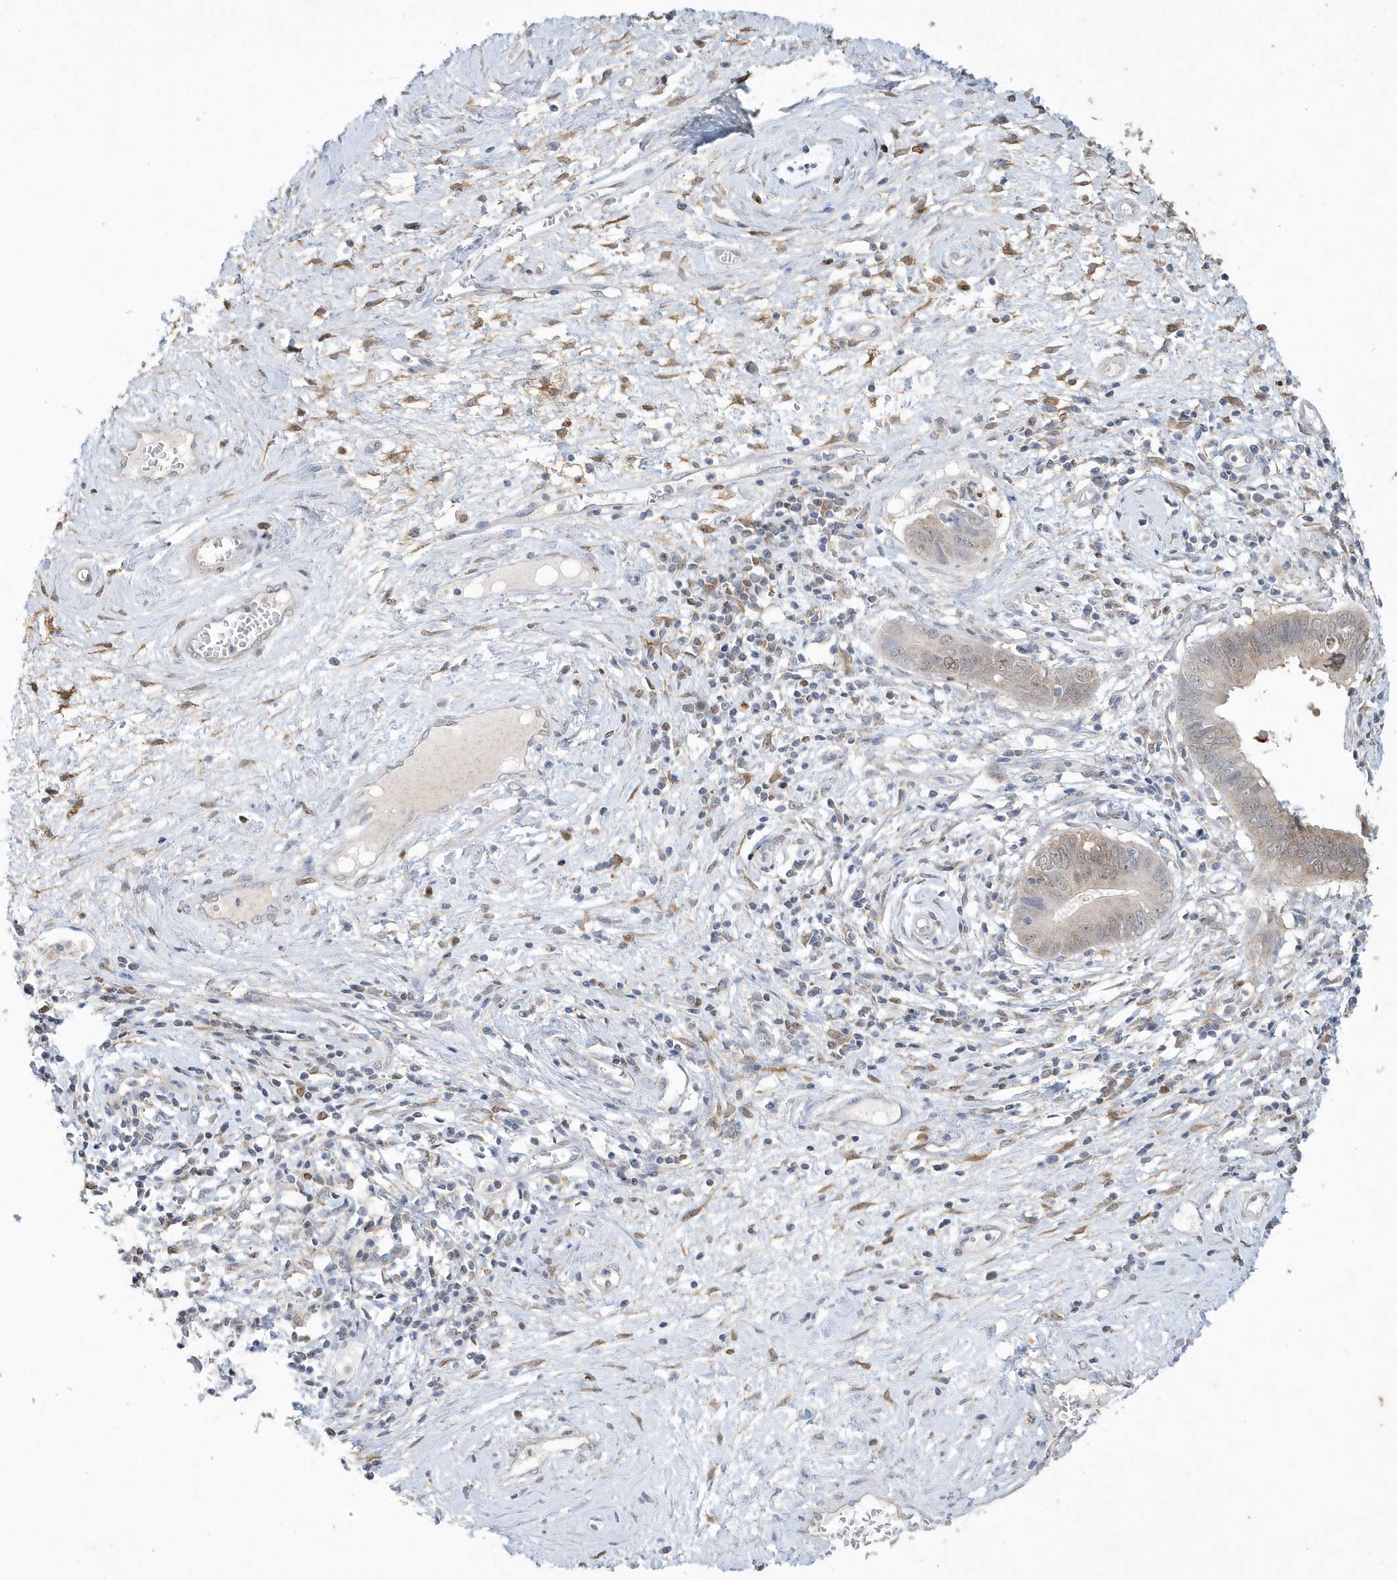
{"staining": {"intensity": "weak", "quantity": ">75%", "location": "cytoplasmic/membranous,nuclear"}, "tissue": "cervical cancer", "cell_type": "Tumor cells", "image_type": "cancer", "snomed": [{"axis": "morphology", "description": "Adenocarcinoma, NOS"}, {"axis": "topography", "description": "Cervix"}], "caption": "Immunohistochemistry (IHC) photomicrograph of cervical cancer stained for a protein (brown), which displays low levels of weak cytoplasmic/membranous and nuclear expression in approximately >75% of tumor cells.", "gene": "AKR7A2", "patient": {"sex": "female", "age": 44}}